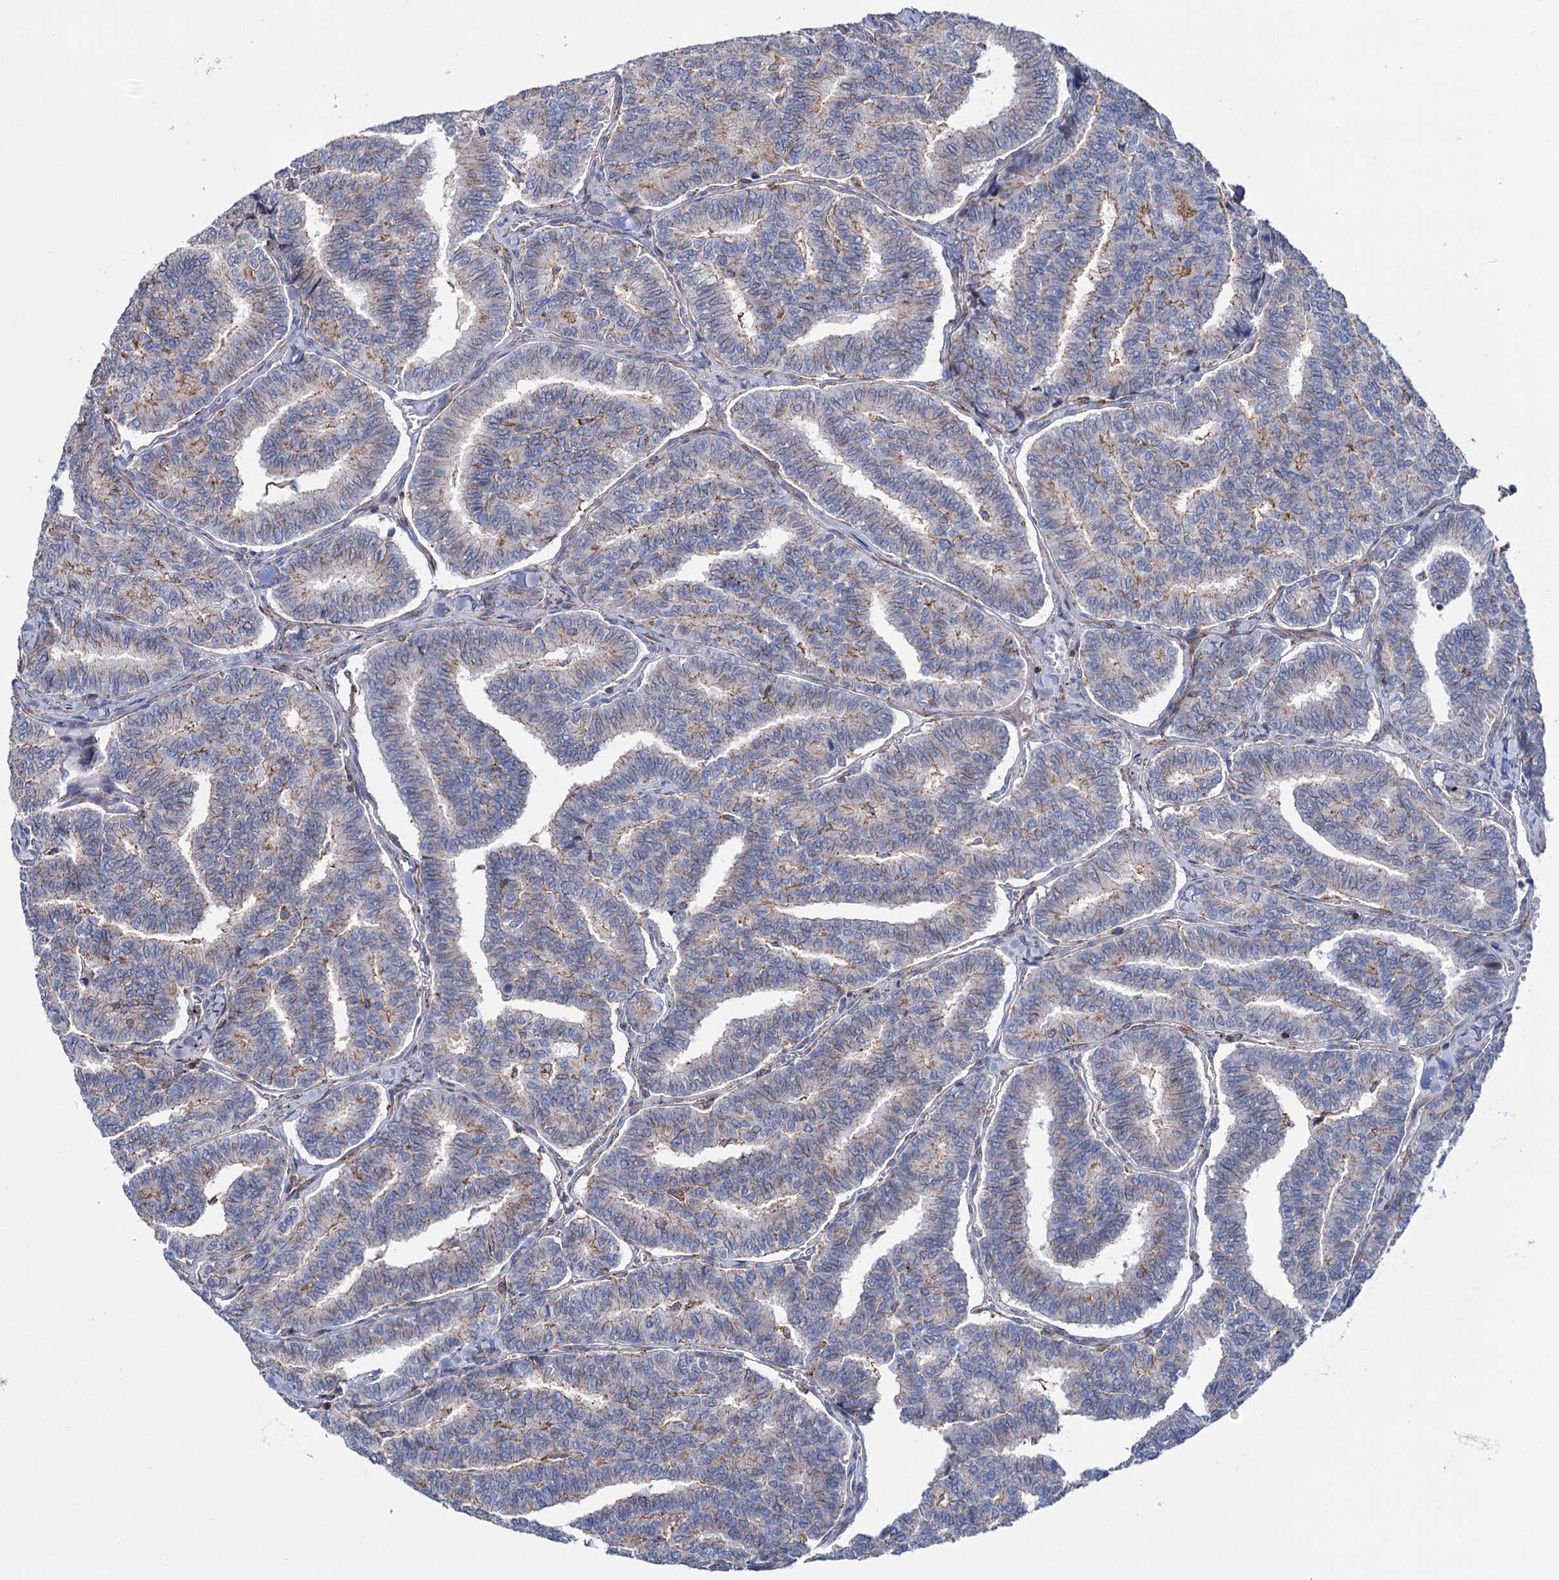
{"staining": {"intensity": "weak", "quantity": "<25%", "location": "cytoplasmic/membranous"}, "tissue": "thyroid cancer", "cell_type": "Tumor cells", "image_type": "cancer", "snomed": [{"axis": "morphology", "description": "Papillary adenocarcinoma, NOS"}, {"axis": "topography", "description": "Thyroid gland"}], "caption": "This is a micrograph of immunohistochemistry staining of papillary adenocarcinoma (thyroid), which shows no expression in tumor cells. The staining is performed using DAB (3,3'-diaminobenzidine) brown chromogen with nuclei counter-stained in using hematoxylin.", "gene": "DEF6", "patient": {"sex": "female", "age": 35}}